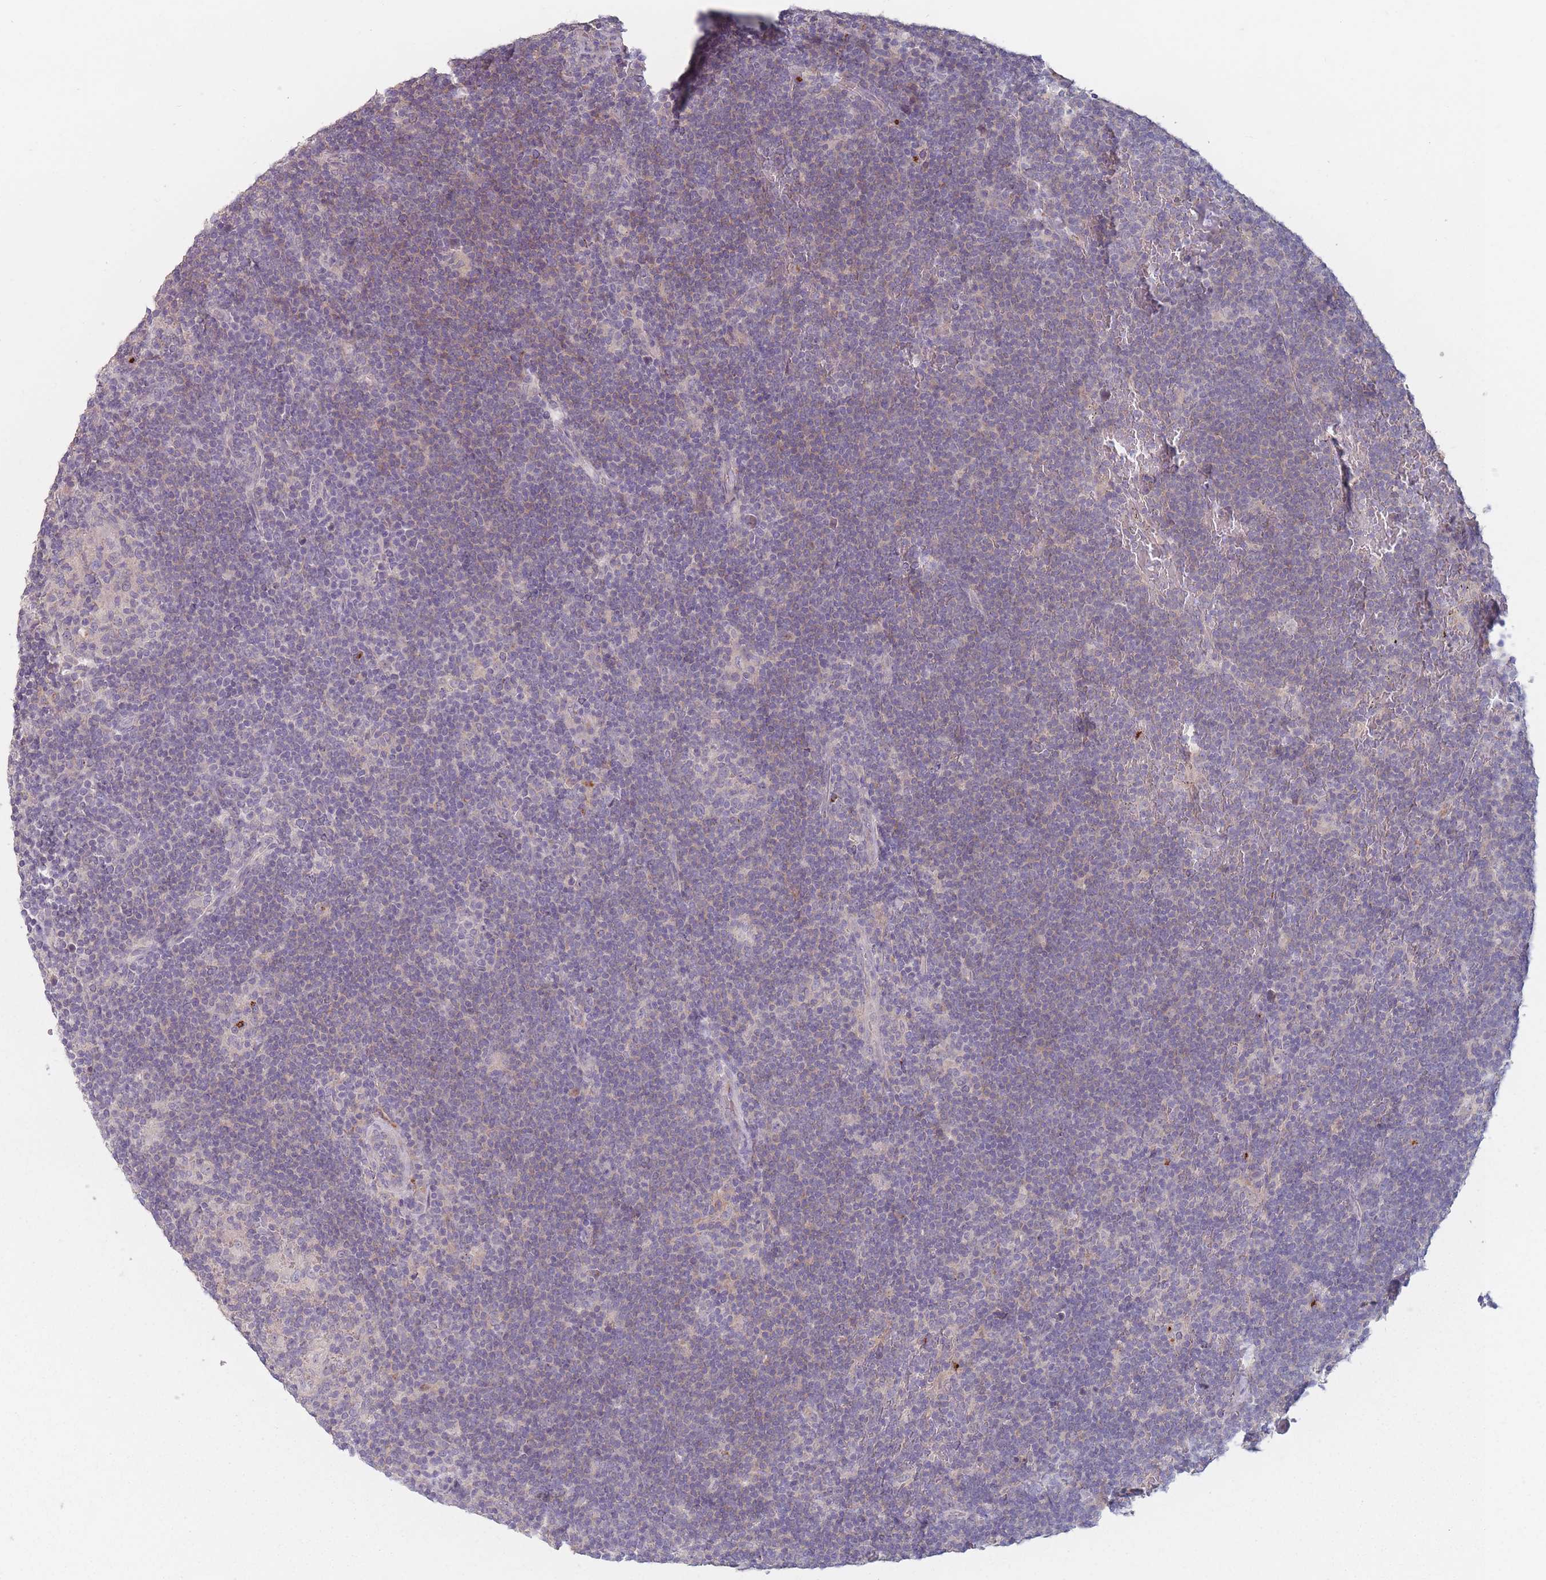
{"staining": {"intensity": "negative", "quantity": "none", "location": "none"}, "tissue": "lymphoma", "cell_type": "Tumor cells", "image_type": "cancer", "snomed": [{"axis": "morphology", "description": "Hodgkin's disease, NOS"}, {"axis": "topography", "description": "Lymph node"}], "caption": "Lymphoma was stained to show a protein in brown. There is no significant positivity in tumor cells.", "gene": "AKAIN1", "patient": {"sex": "female", "age": 57}}